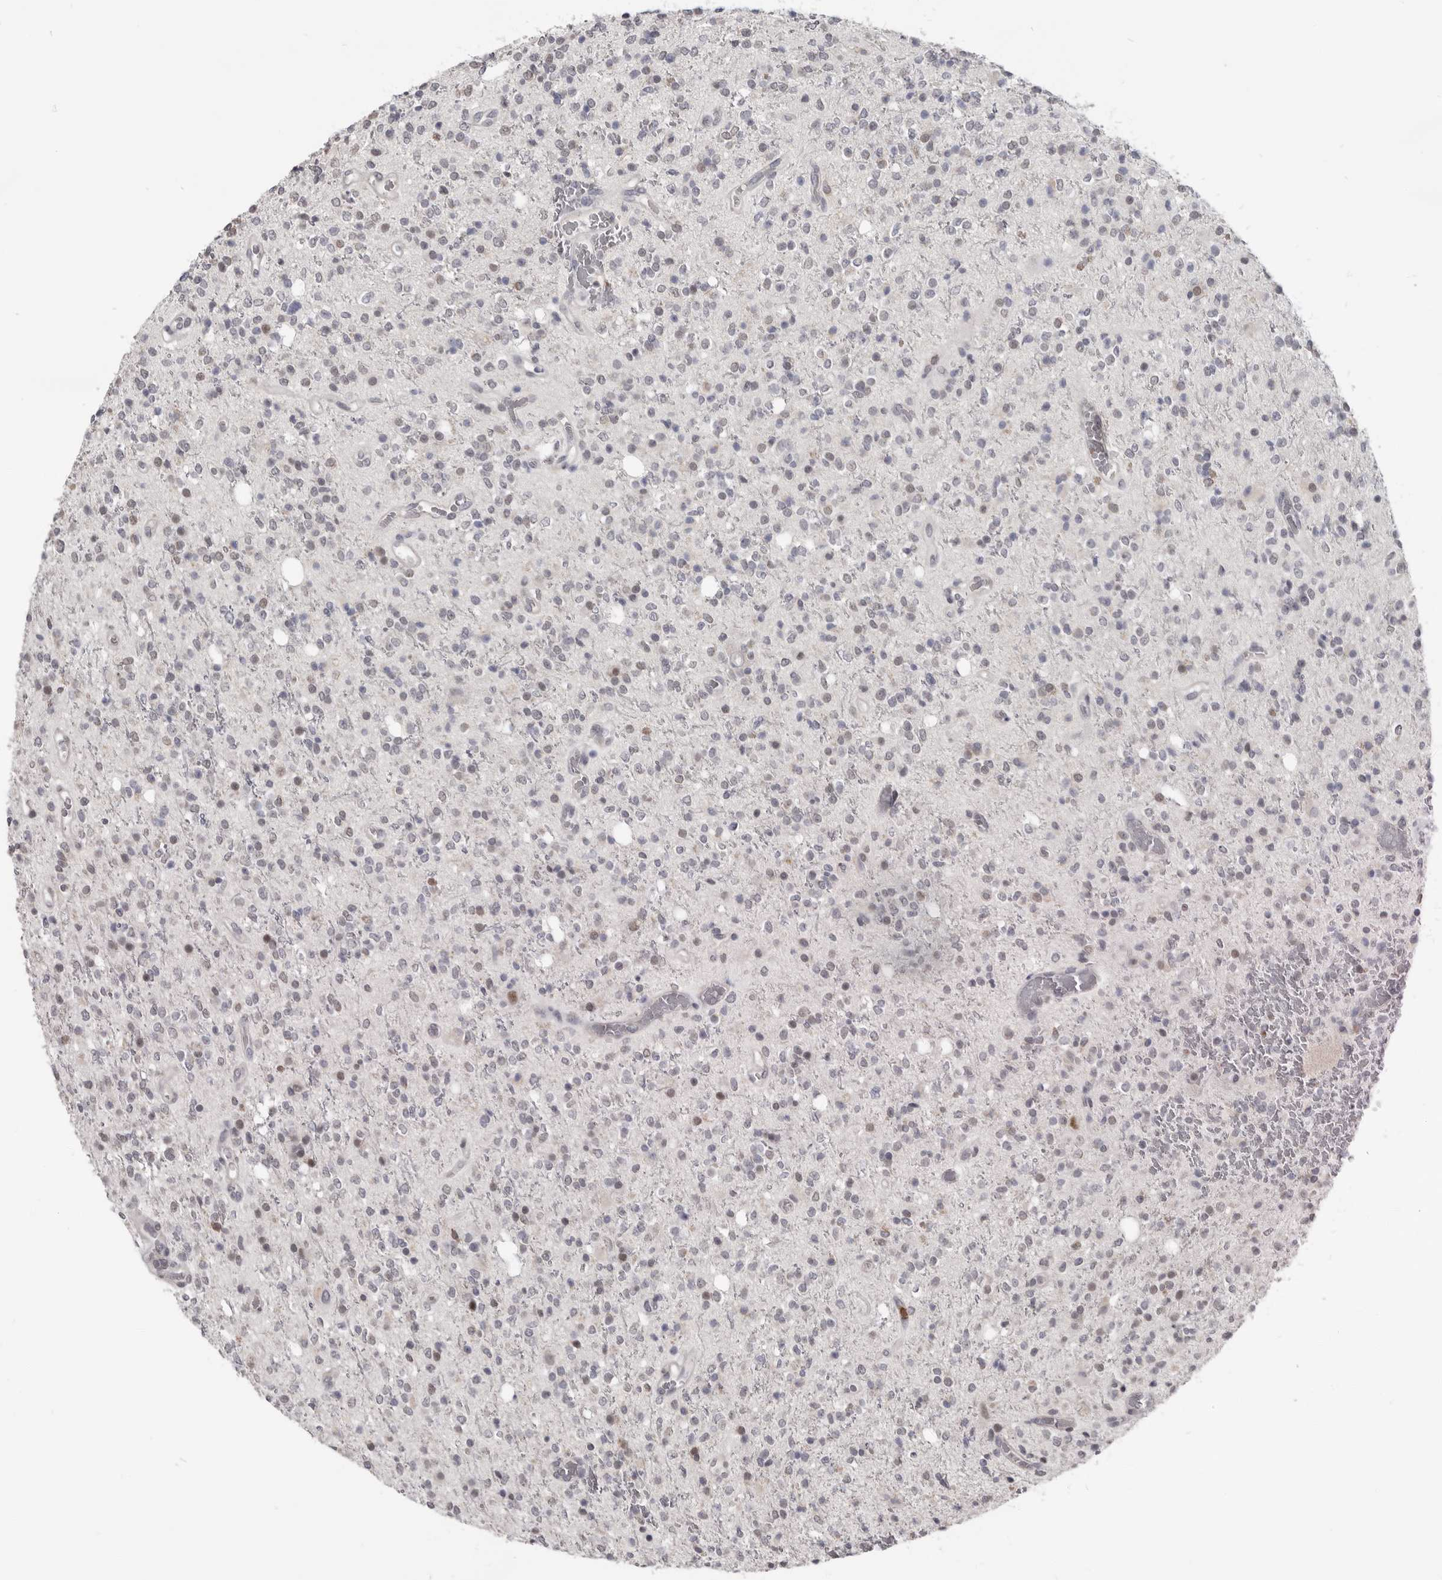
{"staining": {"intensity": "moderate", "quantity": "<25%", "location": "nuclear"}, "tissue": "glioma", "cell_type": "Tumor cells", "image_type": "cancer", "snomed": [{"axis": "morphology", "description": "Glioma, malignant, High grade"}, {"axis": "topography", "description": "Brain"}], "caption": "Approximately <25% of tumor cells in human high-grade glioma (malignant) demonstrate moderate nuclear protein expression as visualized by brown immunohistochemical staining.", "gene": "CGN", "patient": {"sex": "male", "age": 34}}